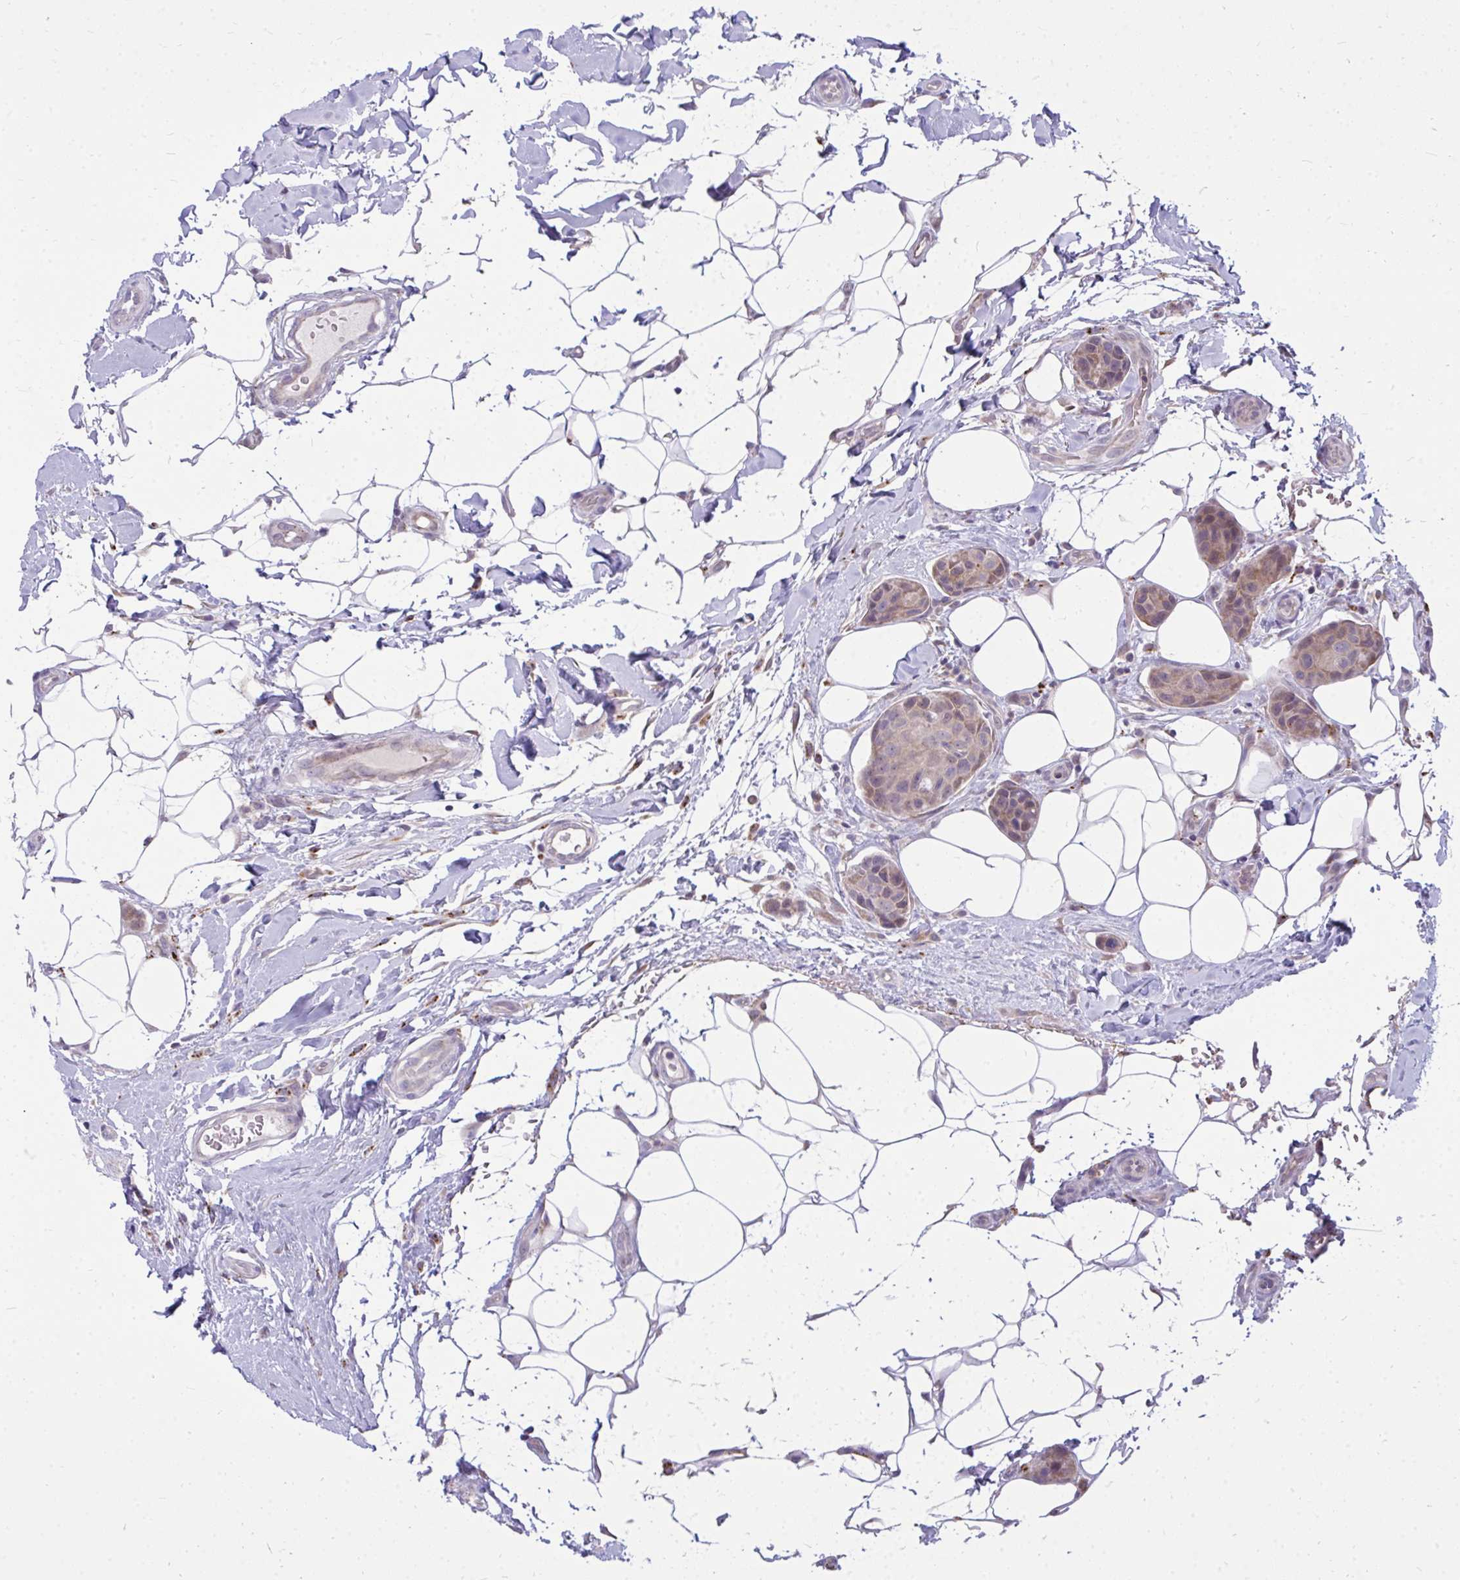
{"staining": {"intensity": "weak", "quantity": ">75%", "location": "cytoplasmic/membranous"}, "tissue": "breast cancer", "cell_type": "Tumor cells", "image_type": "cancer", "snomed": [{"axis": "morphology", "description": "Duct carcinoma"}, {"axis": "topography", "description": "Breast"}, {"axis": "topography", "description": "Lymph node"}], "caption": "Protein positivity by immunohistochemistry displays weak cytoplasmic/membranous staining in approximately >75% of tumor cells in infiltrating ductal carcinoma (breast).", "gene": "ZSCAN25", "patient": {"sex": "female", "age": 80}}